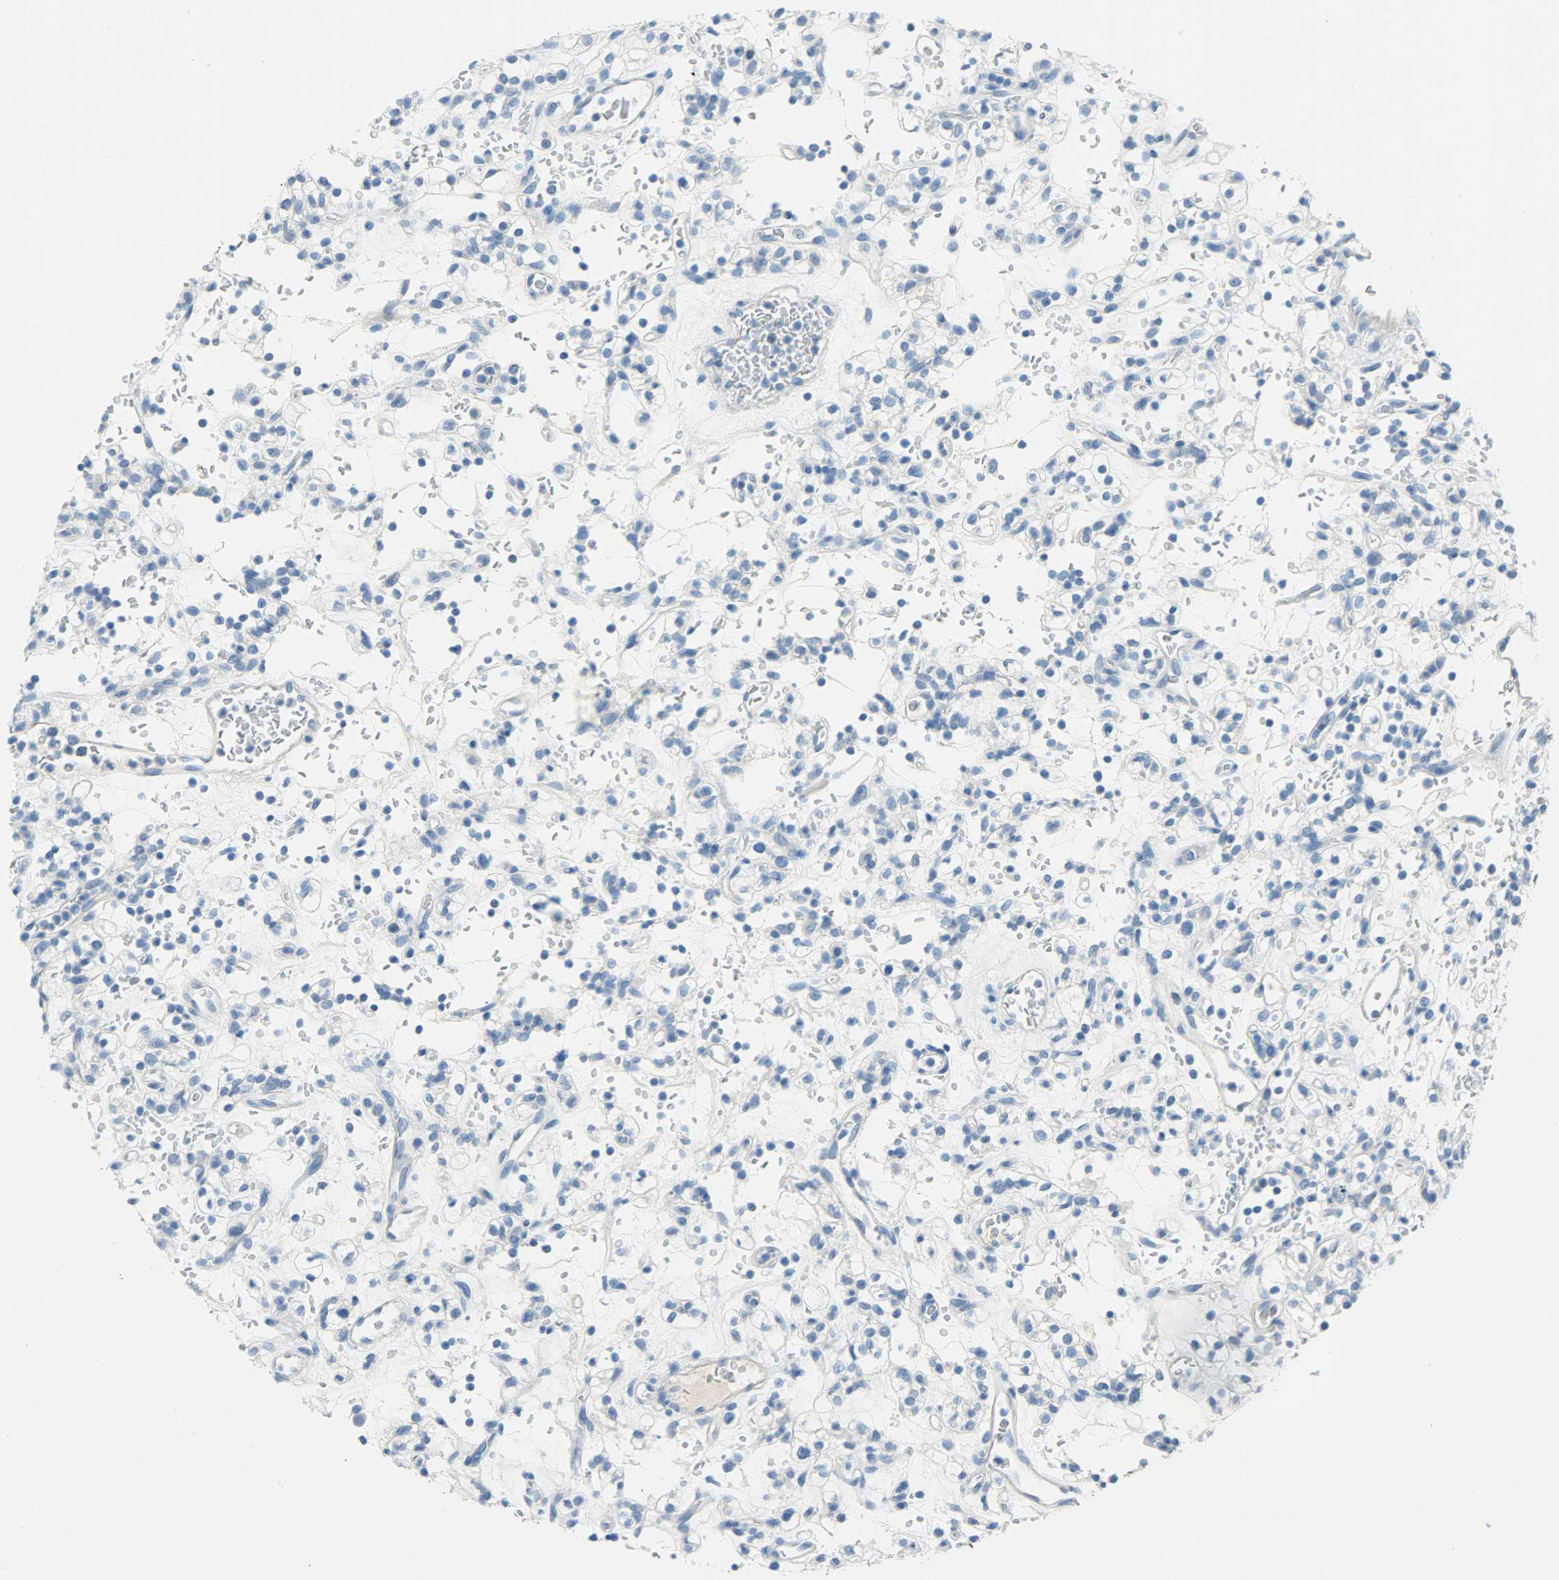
{"staining": {"intensity": "negative", "quantity": "none", "location": "none"}, "tissue": "renal cancer", "cell_type": "Tumor cells", "image_type": "cancer", "snomed": [{"axis": "morphology", "description": "Normal tissue, NOS"}, {"axis": "morphology", "description": "Adenocarcinoma, NOS"}, {"axis": "topography", "description": "Kidney"}], "caption": "Tumor cells are negative for protein expression in human adenocarcinoma (renal). (DAB (3,3'-diaminobenzidine) IHC with hematoxylin counter stain).", "gene": "PROM1", "patient": {"sex": "female", "age": 72}}